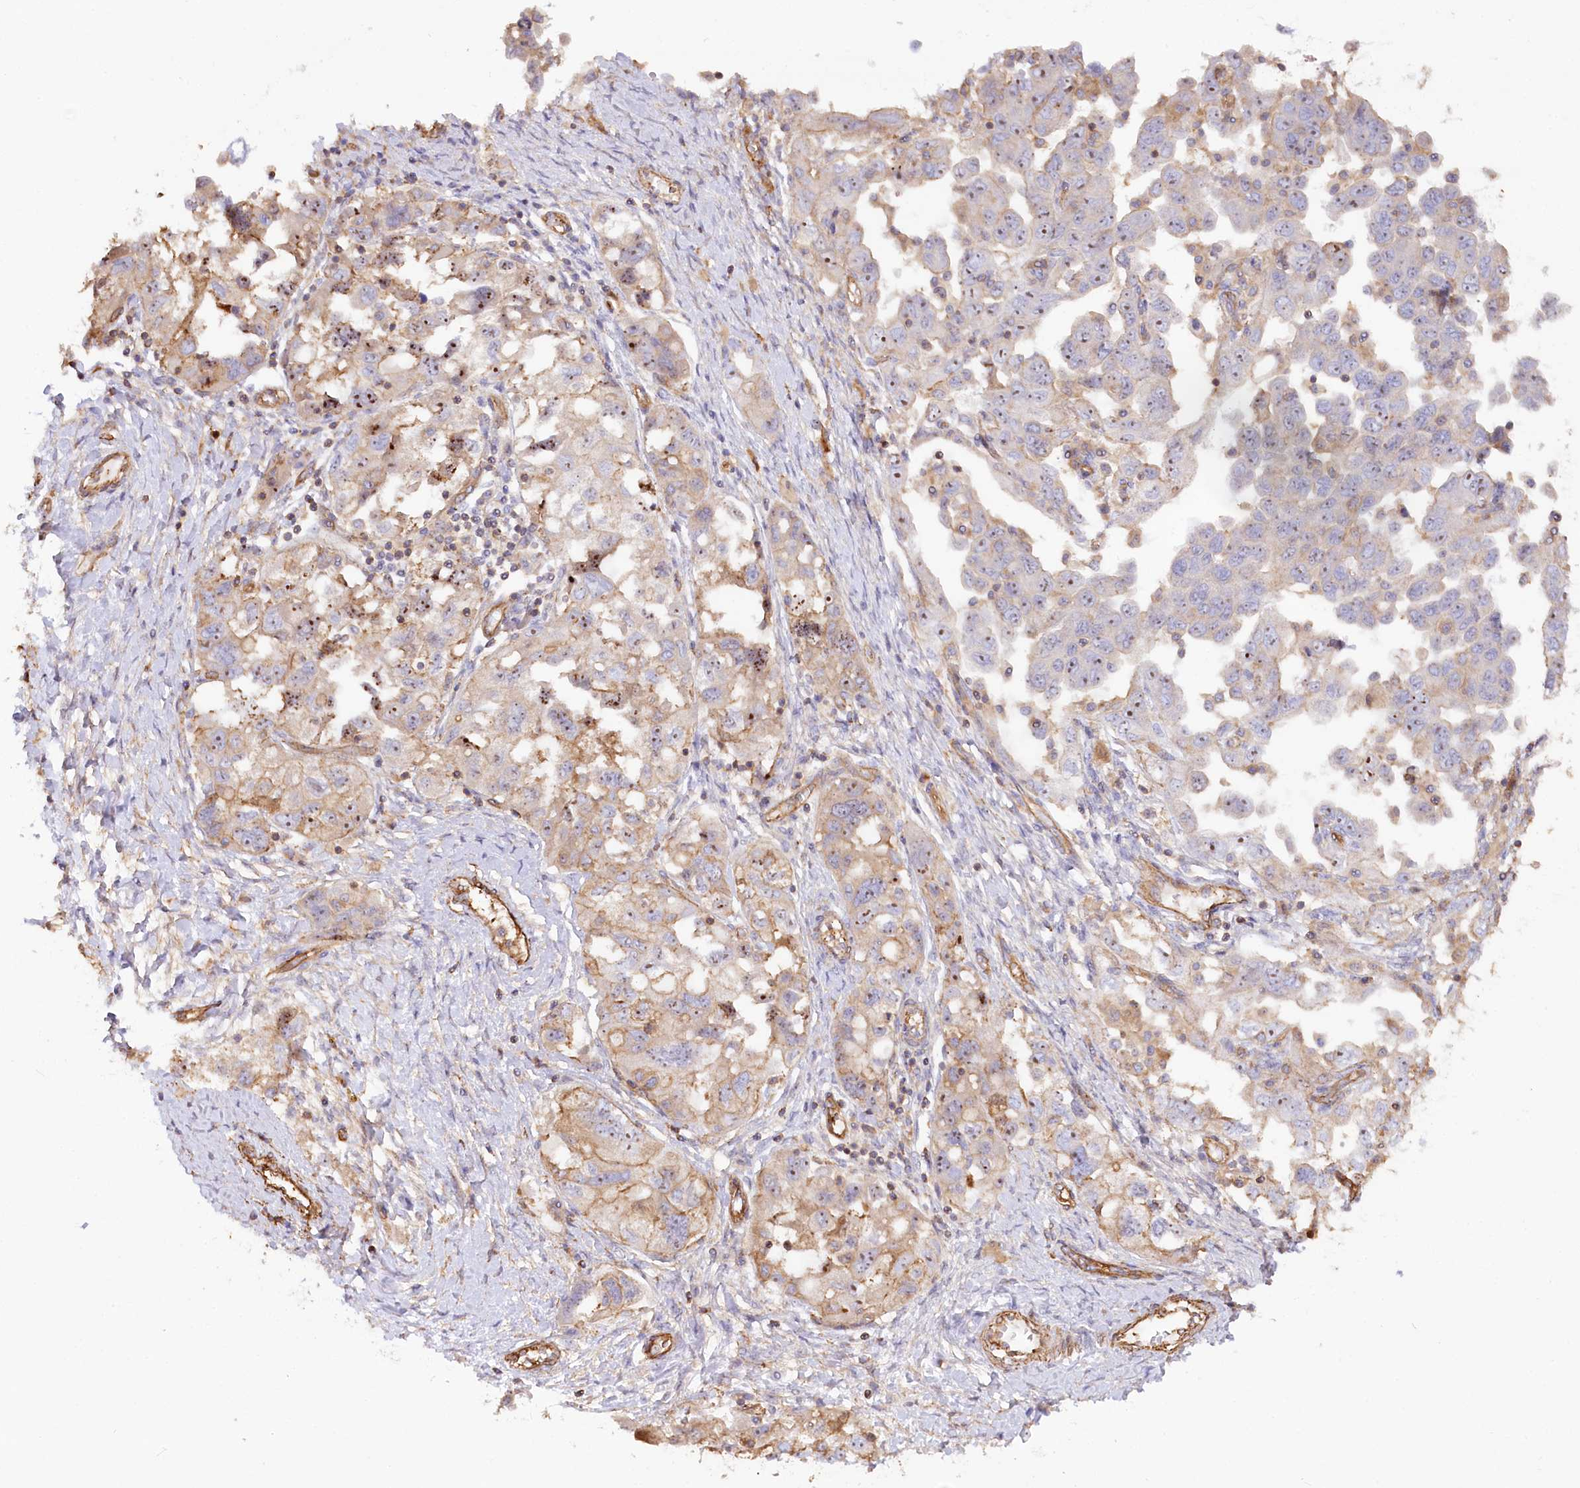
{"staining": {"intensity": "moderate", "quantity": "25%-75%", "location": "cytoplasmic/membranous,nuclear"}, "tissue": "ovarian cancer", "cell_type": "Tumor cells", "image_type": "cancer", "snomed": [{"axis": "morphology", "description": "Carcinoma, NOS"}, {"axis": "morphology", "description": "Cystadenocarcinoma, serous, NOS"}, {"axis": "topography", "description": "Ovary"}], "caption": "Moderate cytoplasmic/membranous and nuclear expression is appreciated in approximately 25%-75% of tumor cells in serous cystadenocarcinoma (ovarian). (brown staining indicates protein expression, while blue staining denotes nuclei).", "gene": "WDR36", "patient": {"sex": "female", "age": 69}}